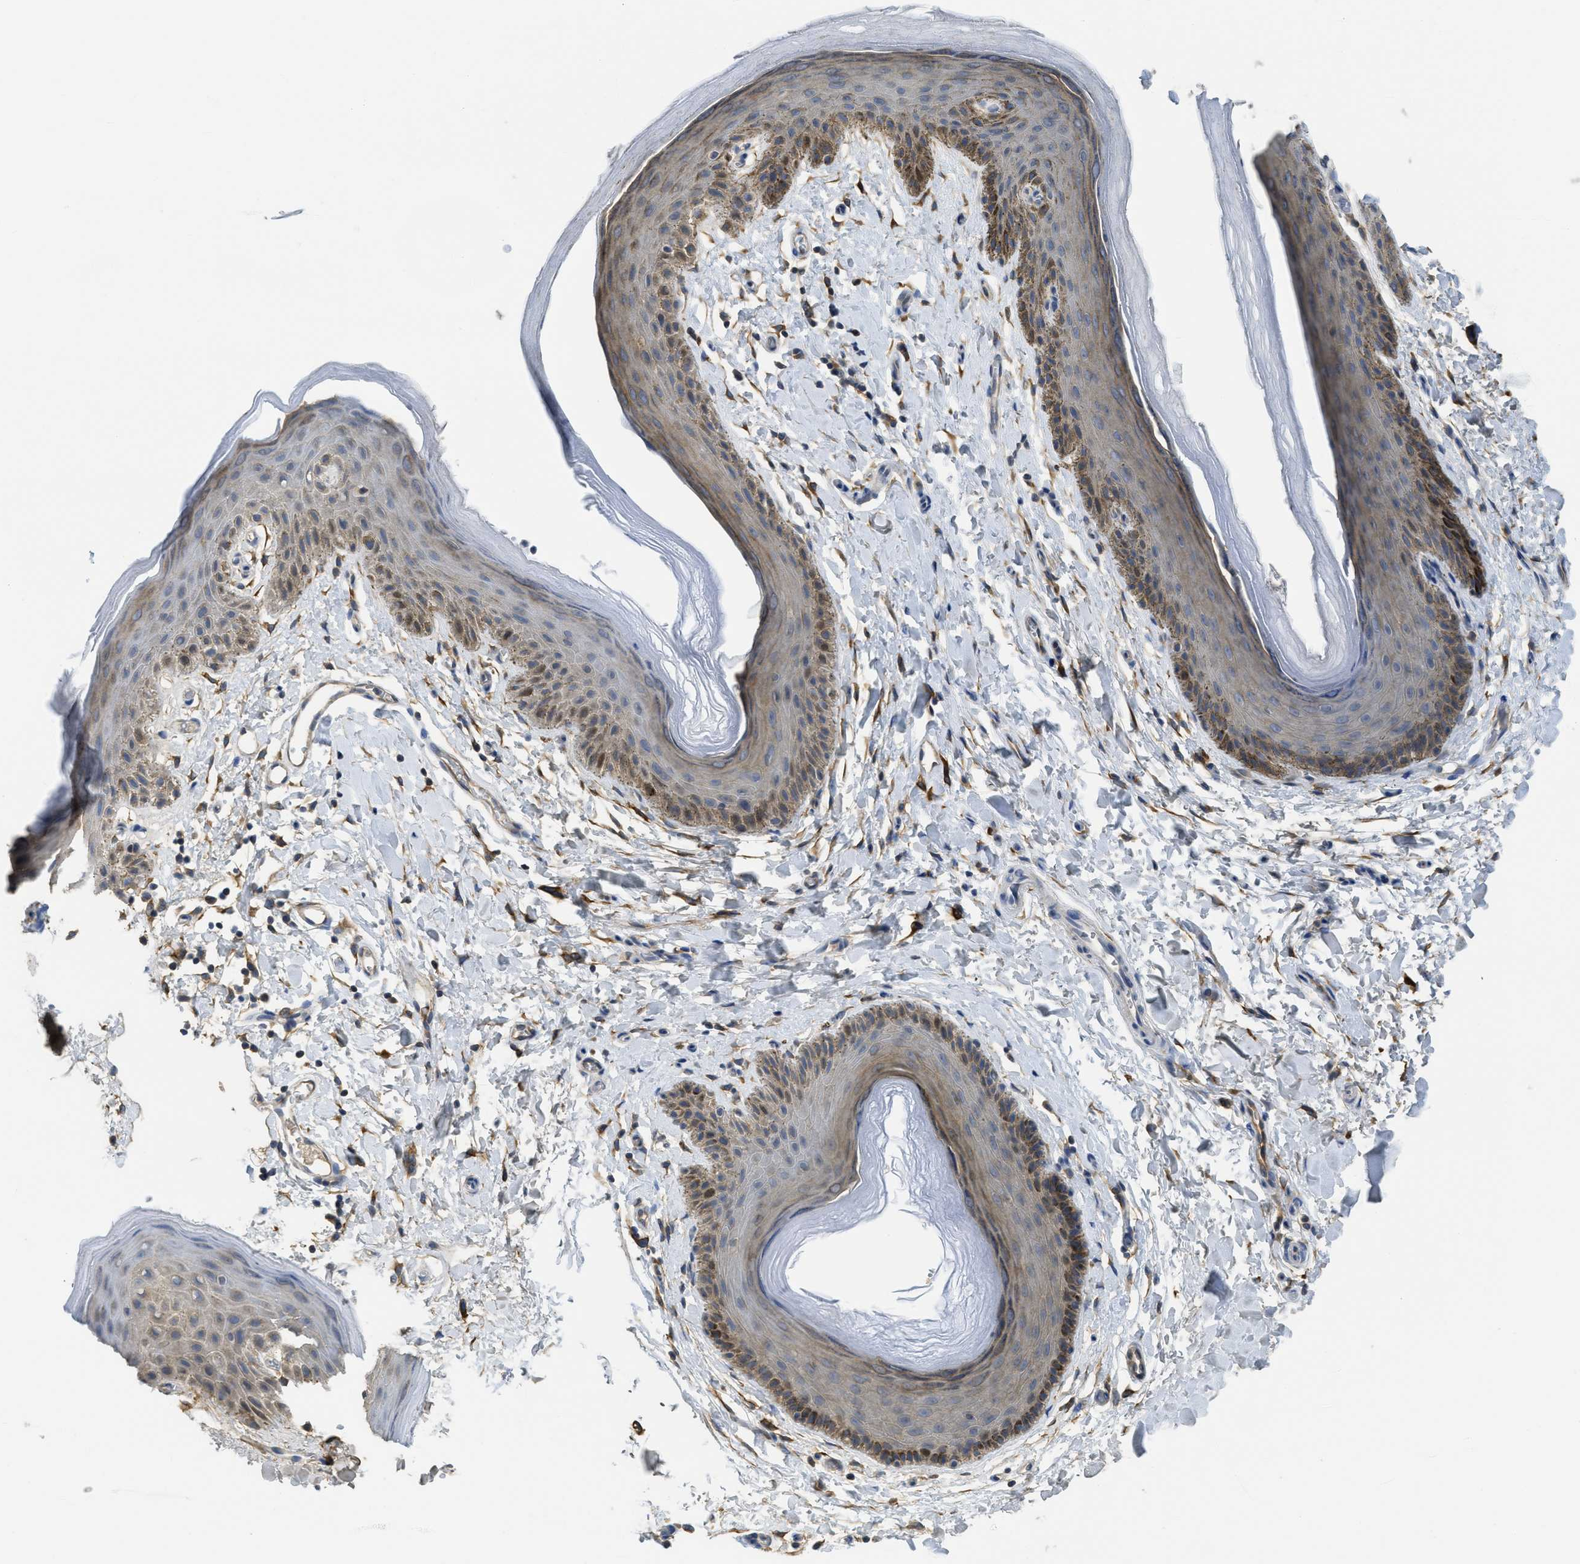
{"staining": {"intensity": "moderate", "quantity": "25%-75%", "location": "cytoplasmic/membranous"}, "tissue": "skin", "cell_type": "Epidermal cells", "image_type": "normal", "snomed": [{"axis": "morphology", "description": "Normal tissue, NOS"}, {"axis": "topography", "description": "Anal"}], "caption": "An IHC micrograph of unremarkable tissue is shown. Protein staining in brown labels moderate cytoplasmic/membranous positivity in skin within epidermal cells.", "gene": "SFXN2", "patient": {"sex": "male", "age": 44}}